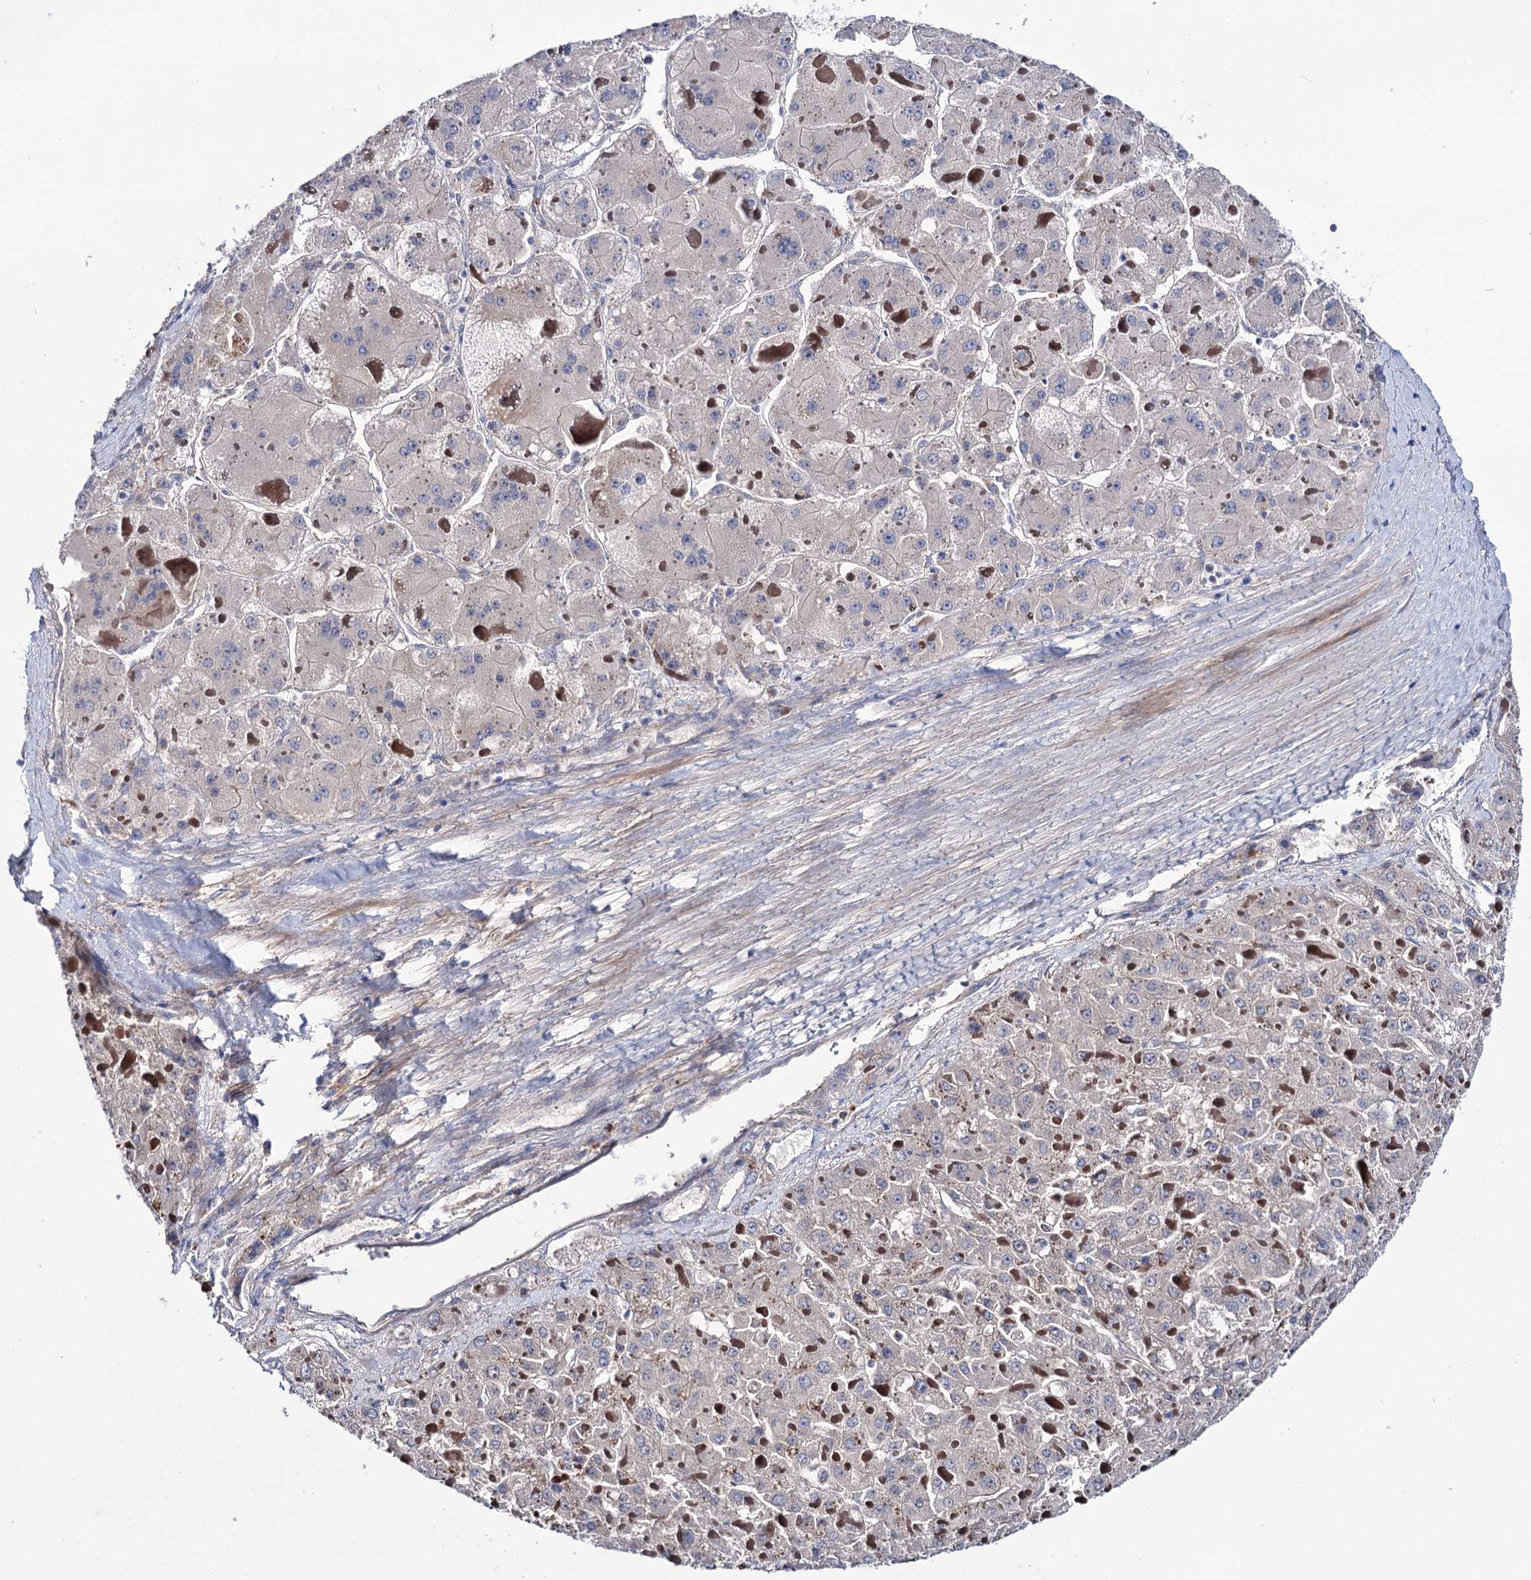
{"staining": {"intensity": "negative", "quantity": "none", "location": "none"}, "tissue": "liver cancer", "cell_type": "Tumor cells", "image_type": "cancer", "snomed": [{"axis": "morphology", "description": "Carcinoma, Hepatocellular, NOS"}, {"axis": "topography", "description": "Liver"}], "caption": "A histopathology image of liver hepatocellular carcinoma stained for a protein shows no brown staining in tumor cells.", "gene": "PPP1R32", "patient": {"sex": "female", "age": 73}}